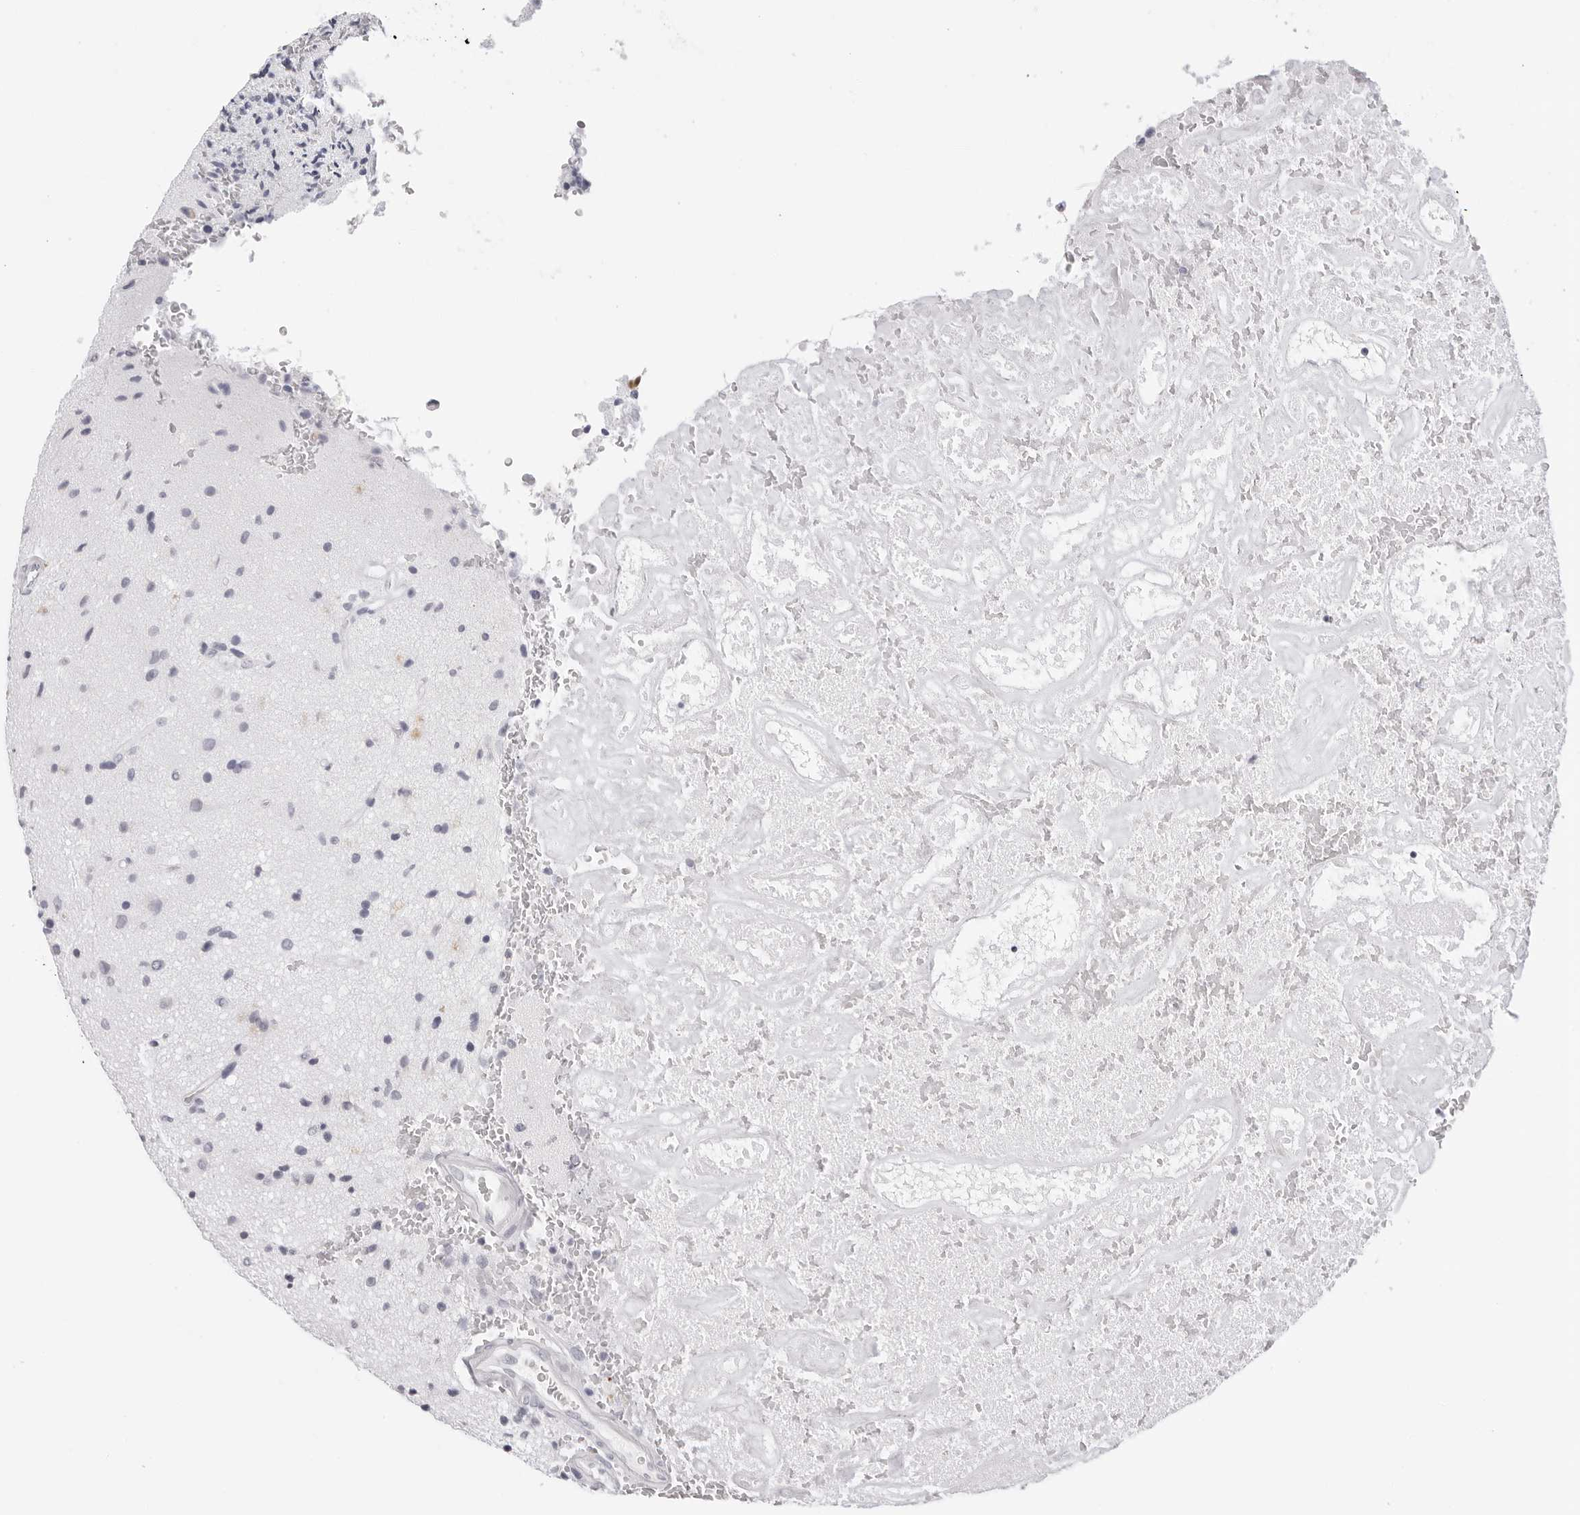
{"staining": {"intensity": "negative", "quantity": "none", "location": "none"}, "tissue": "glioma", "cell_type": "Tumor cells", "image_type": "cancer", "snomed": [{"axis": "morphology", "description": "Glioma, malignant, High grade"}, {"axis": "topography", "description": "Brain"}], "caption": "Glioma was stained to show a protein in brown. There is no significant positivity in tumor cells.", "gene": "CST5", "patient": {"sex": "male", "age": 72}}